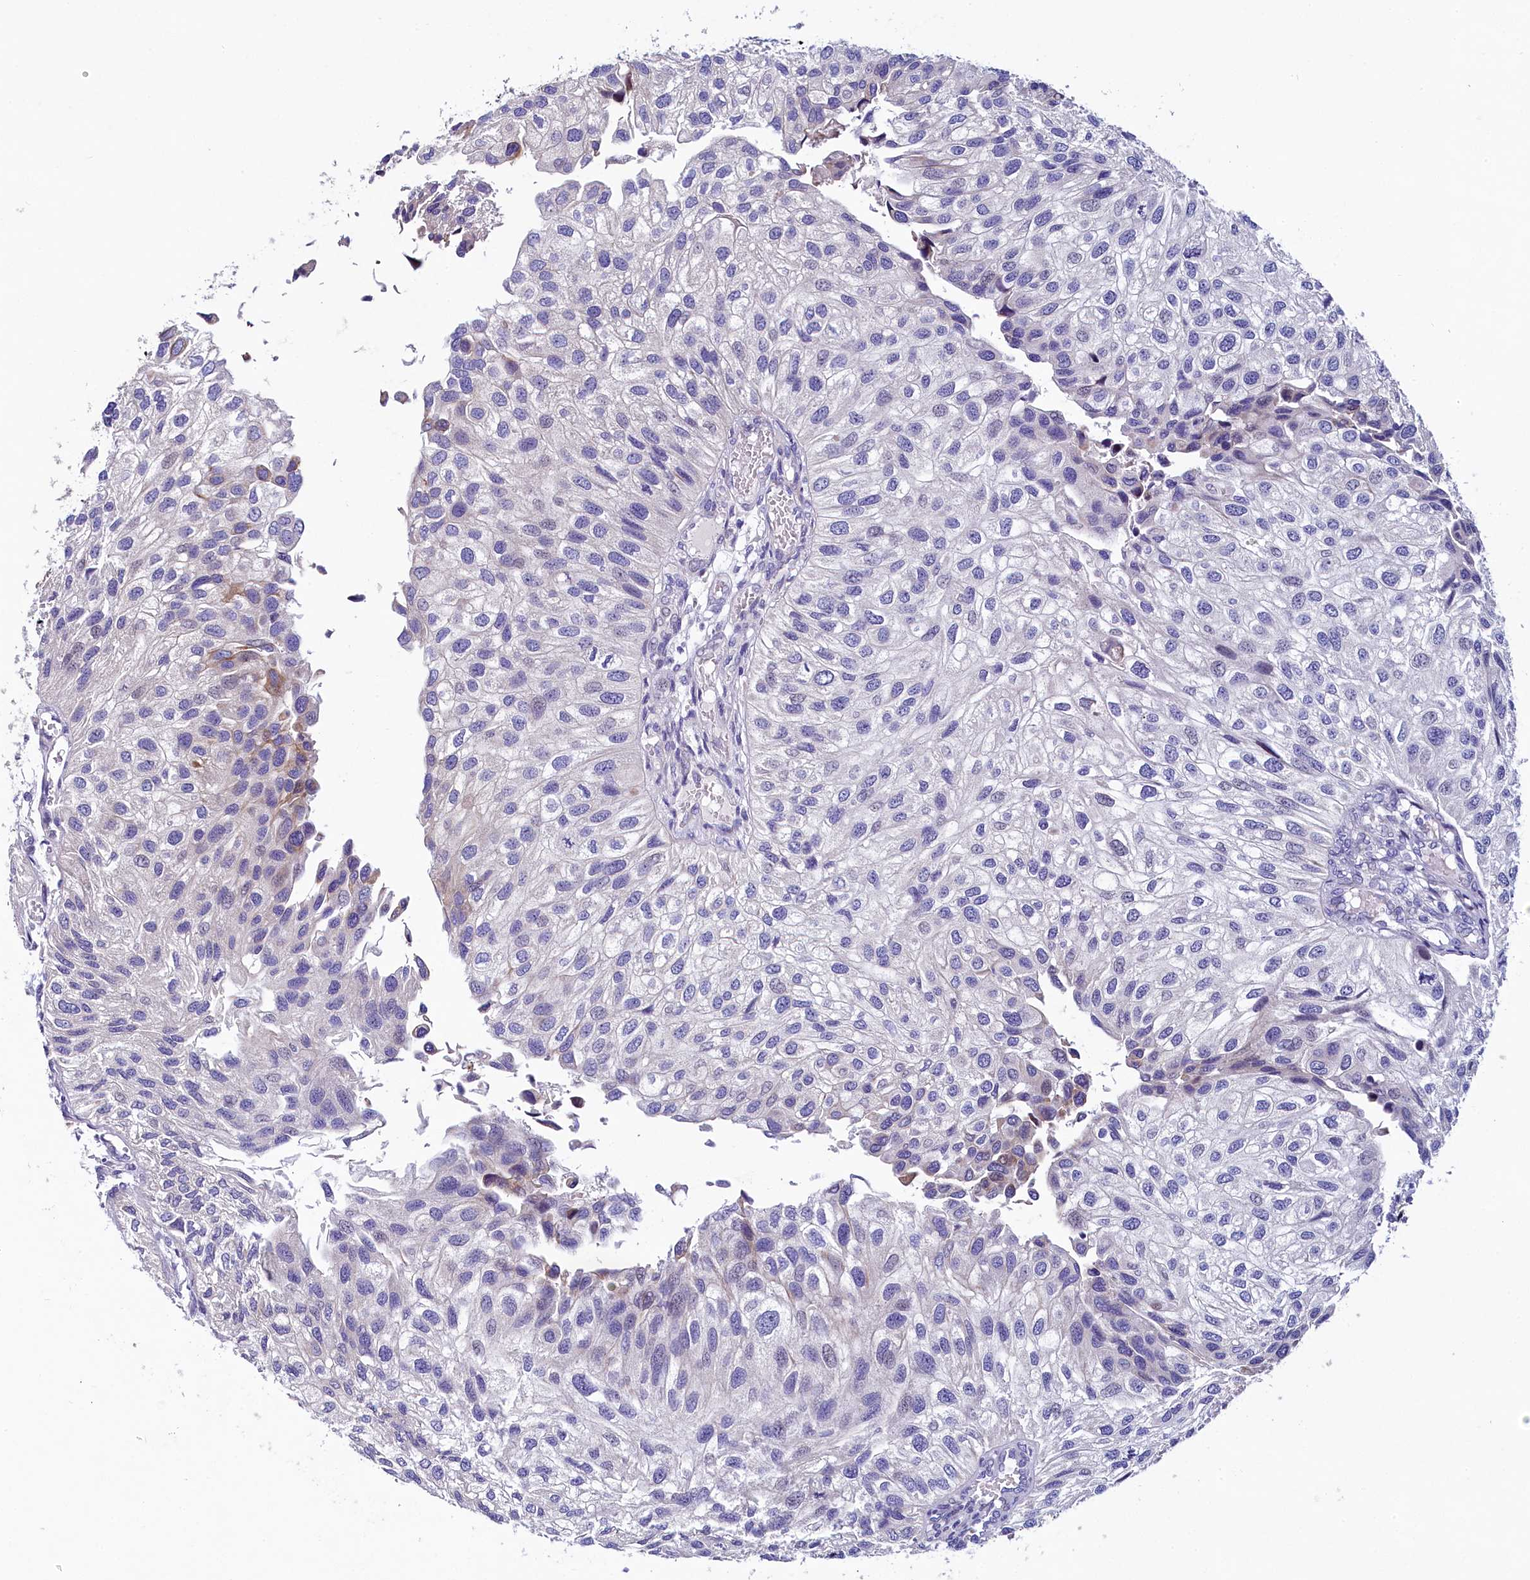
{"staining": {"intensity": "weak", "quantity": "<25%", "location": "cytoplasmic/membranous"}, "tissue": "urothelial cancer", "cell_type": "Tumor cells", "image_type": "cancer", "snomed": [{"axis": "morphology", "description": "Urothelial carcinoma, Low grade"}, {"axis": "topography", "description": "Urinary bladder"}], "caption": "IHC photomicrograph of neoplastic tissue: urothelial carcinoma (low-grade) stained with DAB (3,3'-diaminobenzidine) displays no significant protein staining in tumor cells.", "gene": "KRBOX5", "patient": {"sex": "female", "age": 89}}